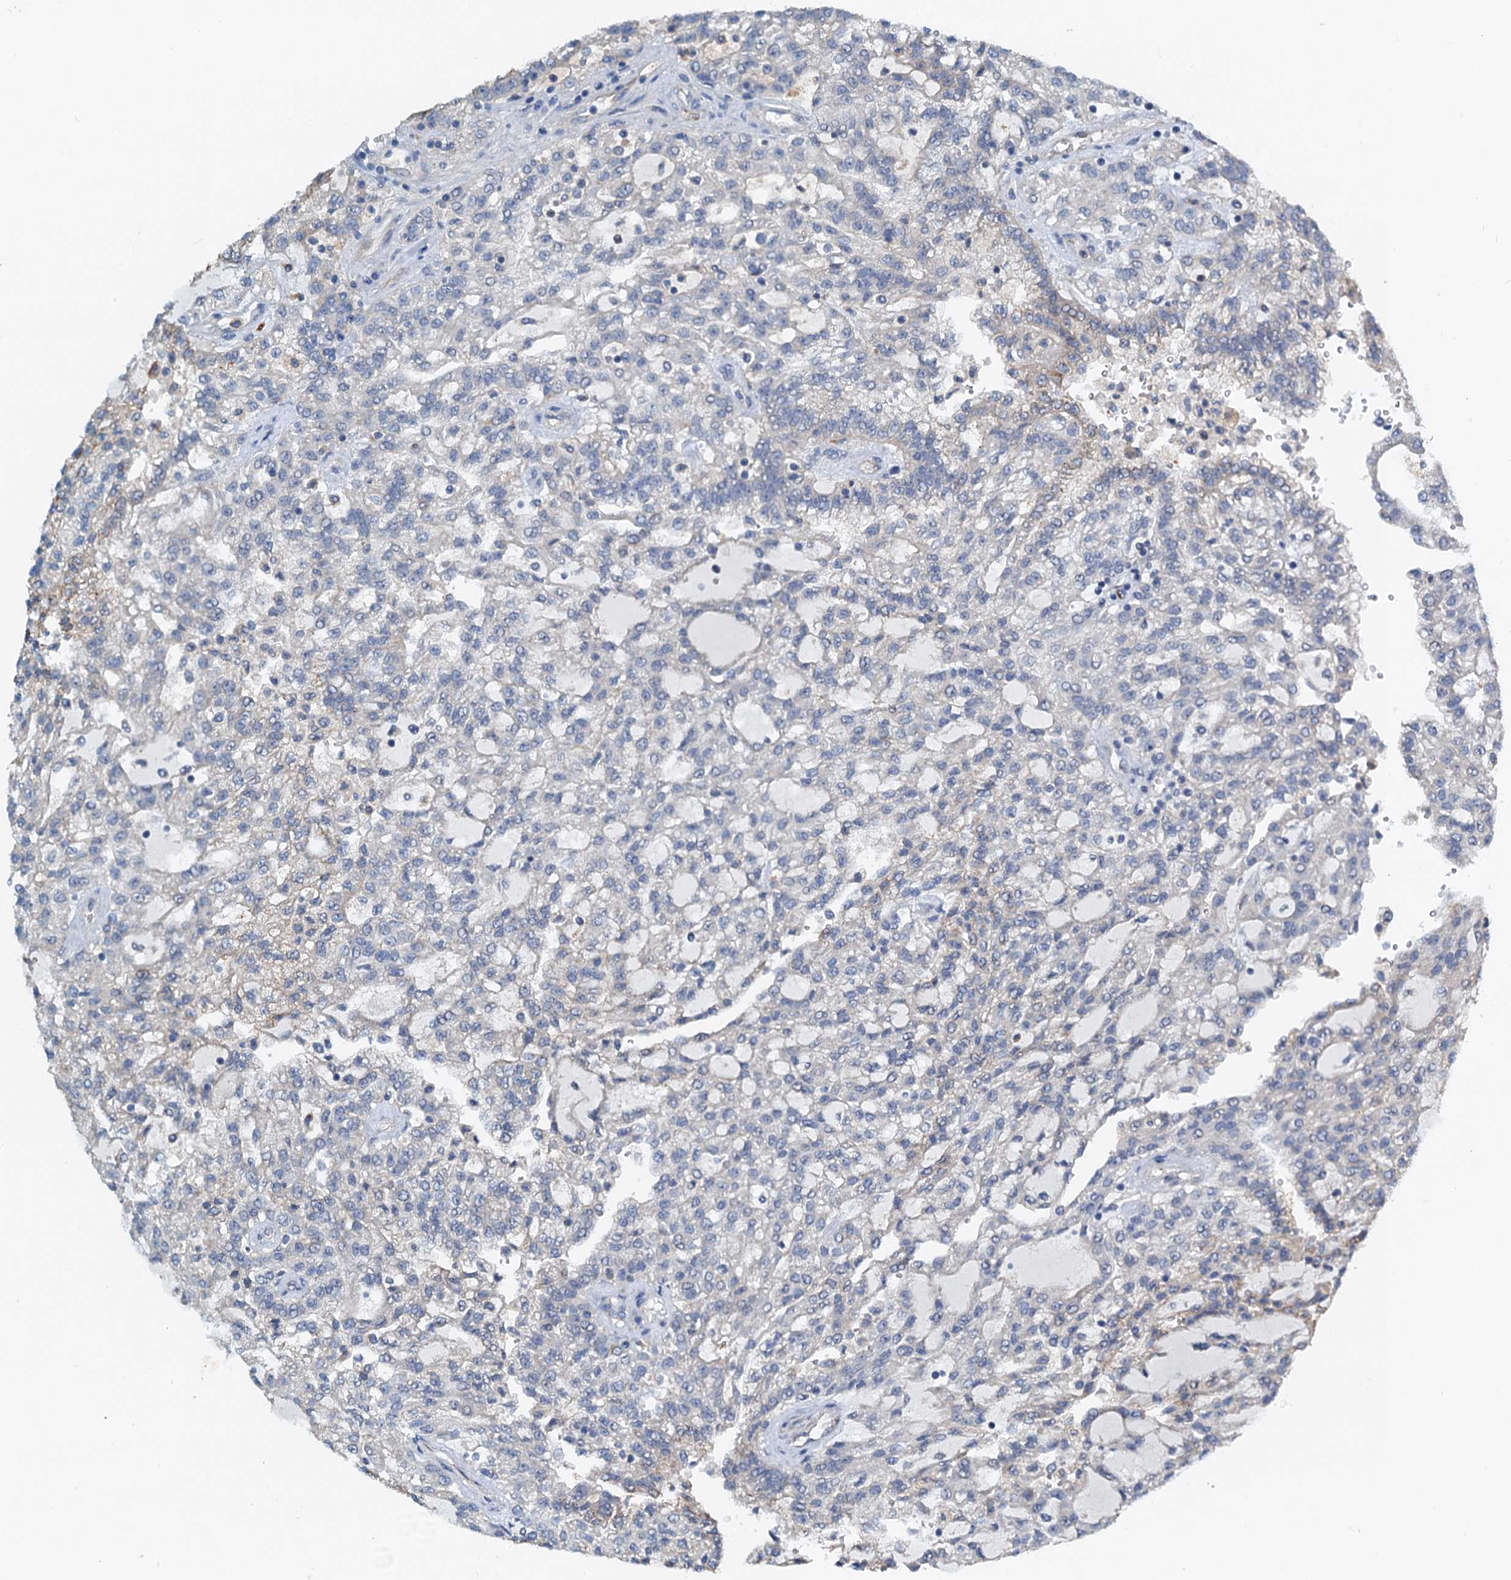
{"staining": {"intensity": "negative", "quantity": "none", "location": "none"}, "tissue": "renal cancer", "cell_type": "Tumor cells", "image_type": "cancer", "snomed": [{"axis": "morphology", "description": "Adenocarcinoma, NOS"}, {"axis": "topography", "description": "Kidney"}], "caption": "Immunohistochemistry (IHC) histopathology image of neoplastic tissue: adenocarcinoma (renal) stained with DAB (3,3'-diaminobenzidine) reveals no significant protein staining in tumor cells. (Stains: DAB immunohistochemistry with hematoxylin counter stain, Microscopy: brightfield microscopy at high magnification).", "gene": "ZNF606", "patient": {"sex": "male", "age": 63}}